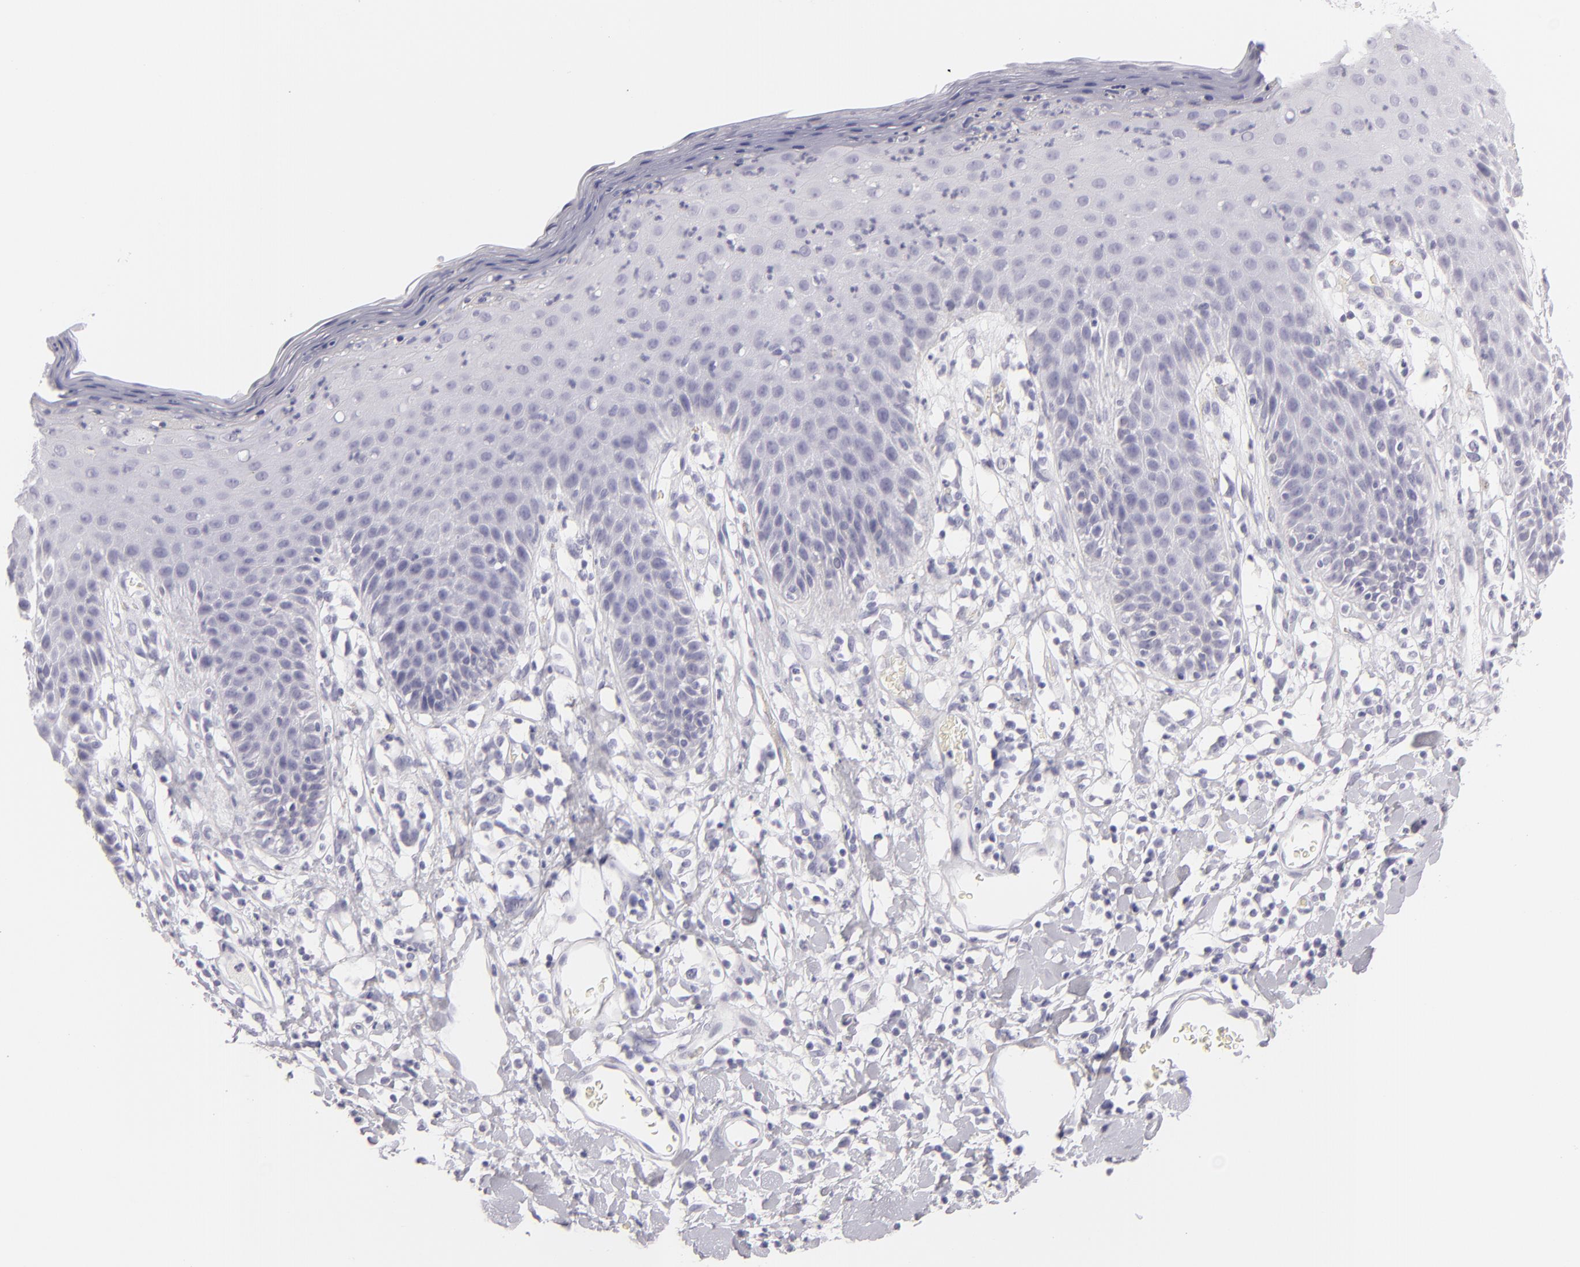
{"staining": {"intensity": "negative", "quantity": "none", "location": "none"}, "tissue": "skin", "cell_type": "Epidermal cells", "image_type": "normal", "snomed": [{"axis": "morphology", "description": "Normal tissue, NOS"}, {"axis": "topography", "description": "Vulva"}, {"axis": "topography", "description": "Peripheral nerve tissue"}], "caption": "Human skin stained for a protein using immunohistochemistry demonstrates no staining in epidermal cells.", "gene": "VIL1", "patient": {"sex": "female", "age": 68}}